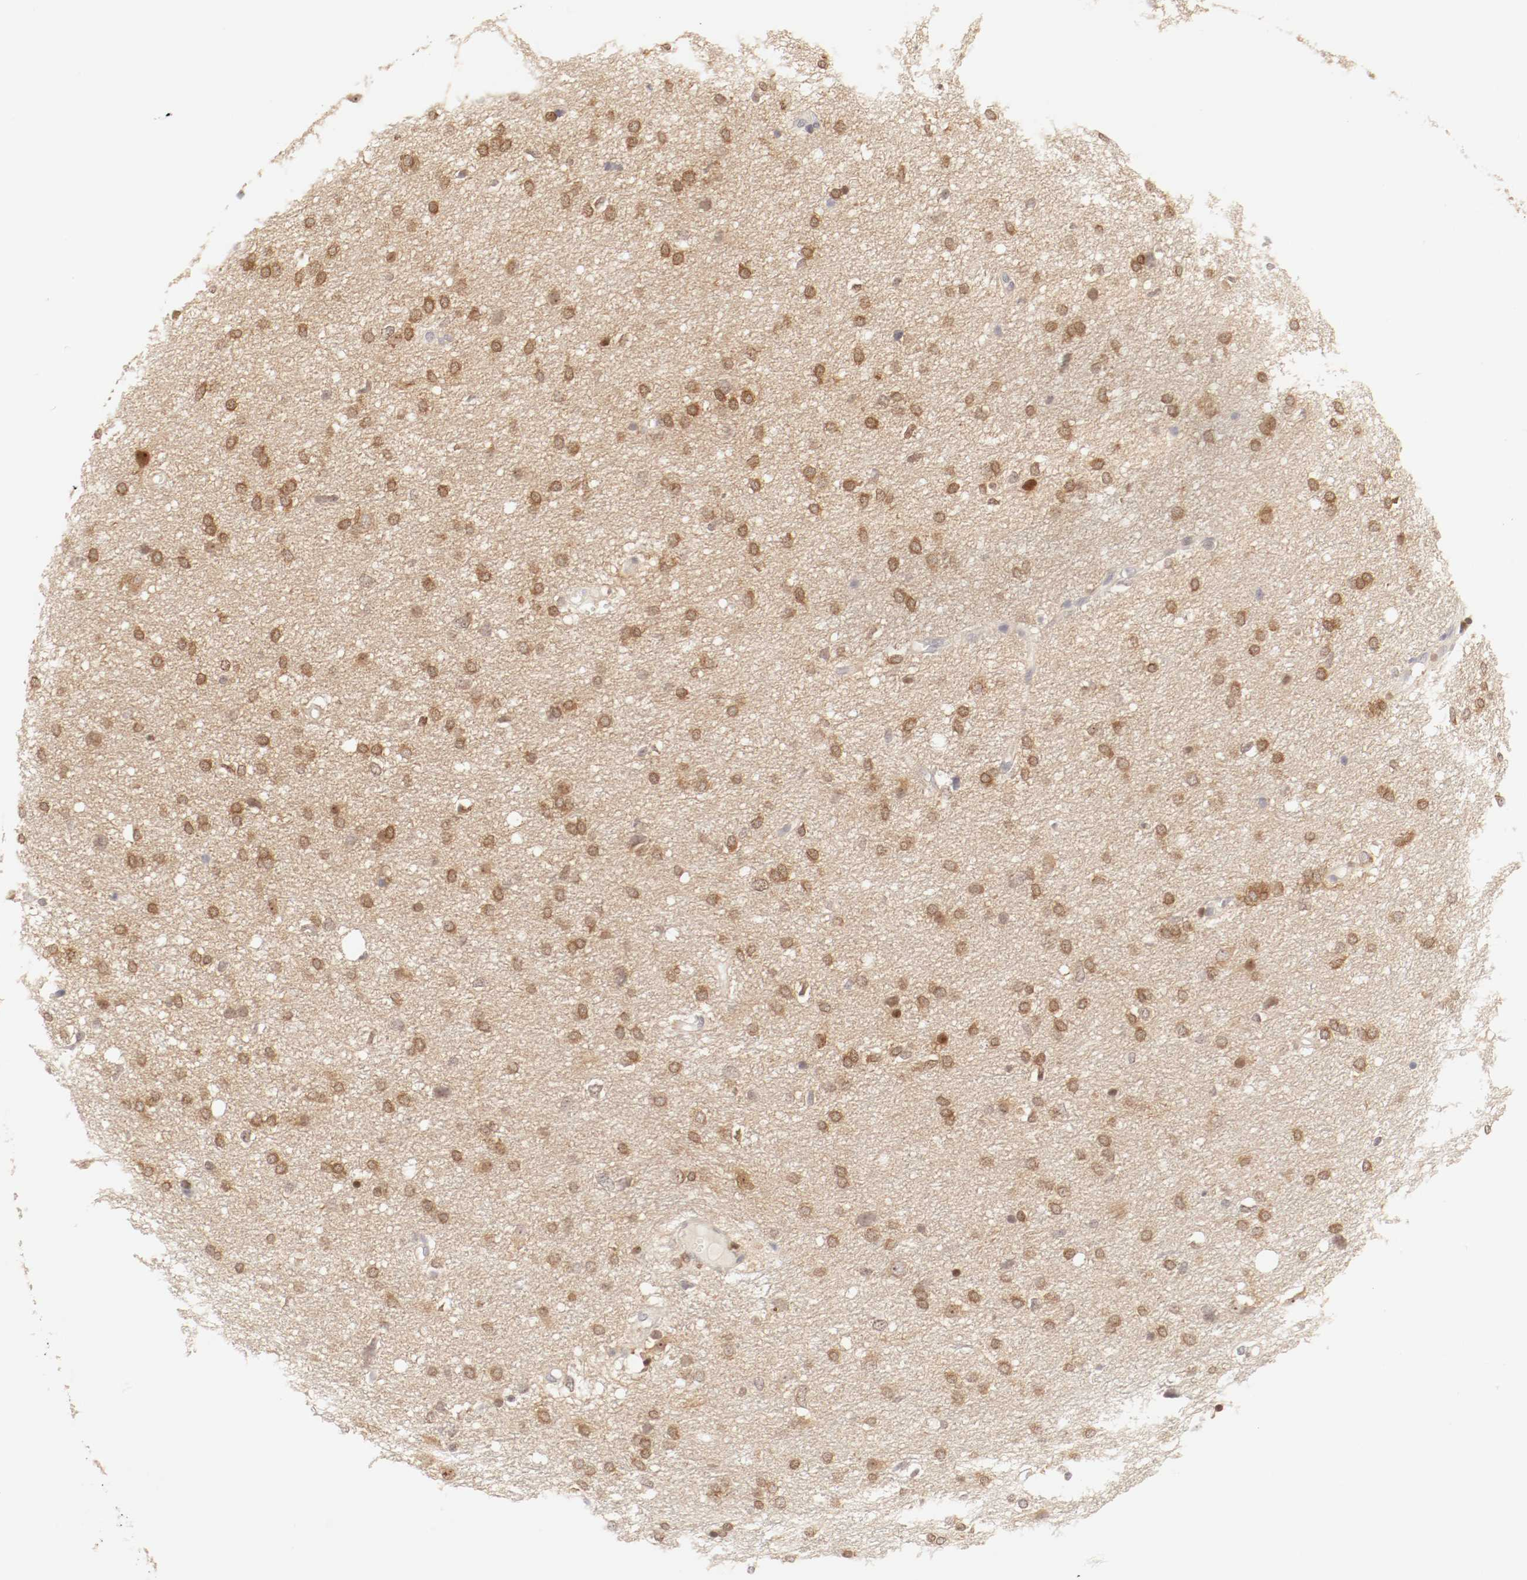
{"staining": {"intensity": "moderate", "quantity": ">75%", "location": "cytoplasmic/membranous"}, "tissue": "glioma", "cell_type": "Tumor cells", "image_type": "cancer", "snomed": [{"axis": "morphology", "description": "Glioma, malignant, High grade"}, {"axis": "topography", "description": "Brain"}], "caption": "Glioma tissue shows moderate cytoplasmic/membranous expression in about >75% of tumor cells, visualized by immunohistochemistry. Using DAB (3,3'-diaminobenzidine) (brown) and hematoxylin (blue) stains, captured at high magnification using brightfield microscopy.", "gene": "KIF2A", "patient": {"sex": "female", "age": 59}}